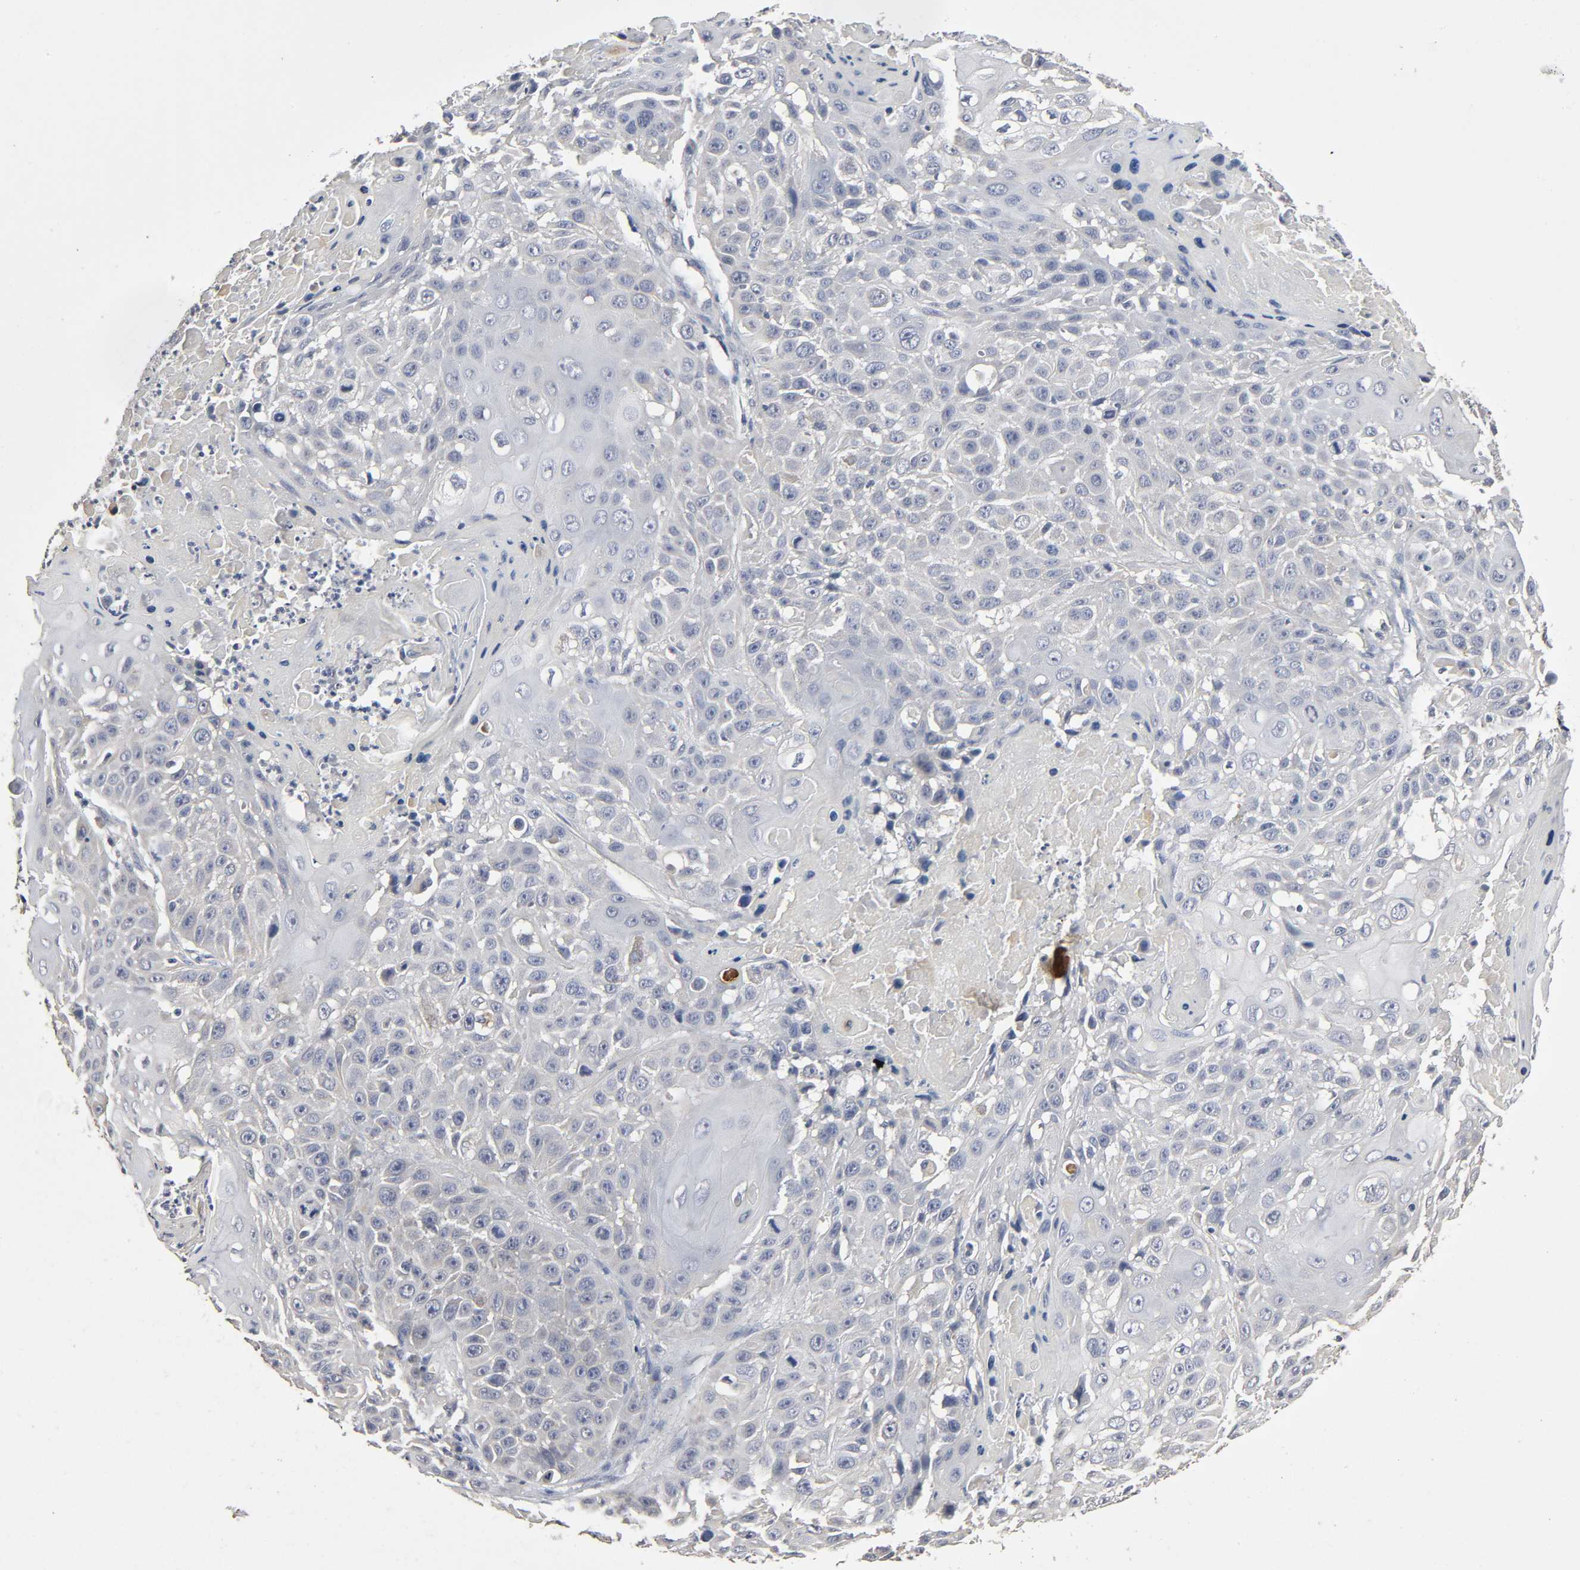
{"staining": {"intensity": "negative", "quantity": "none", "location": "none"}, "tissue": "cervical cancer", "cell_type": "Tumor cells", "image_type": "cancer", "snomed": [{"axis": "morphology", "description": "Squamous cell carcinoma, NOS"}, {"axis": "topography", "description": "Cervix"}], "caption": "This is a histopathology image of immunohistochemistry staining of cervical cancer (squamous cell carcinoma), which shows no expression in tumor cells.", "gene": "SLC10A2", "patient": {"sex": "female", "age": 39}}